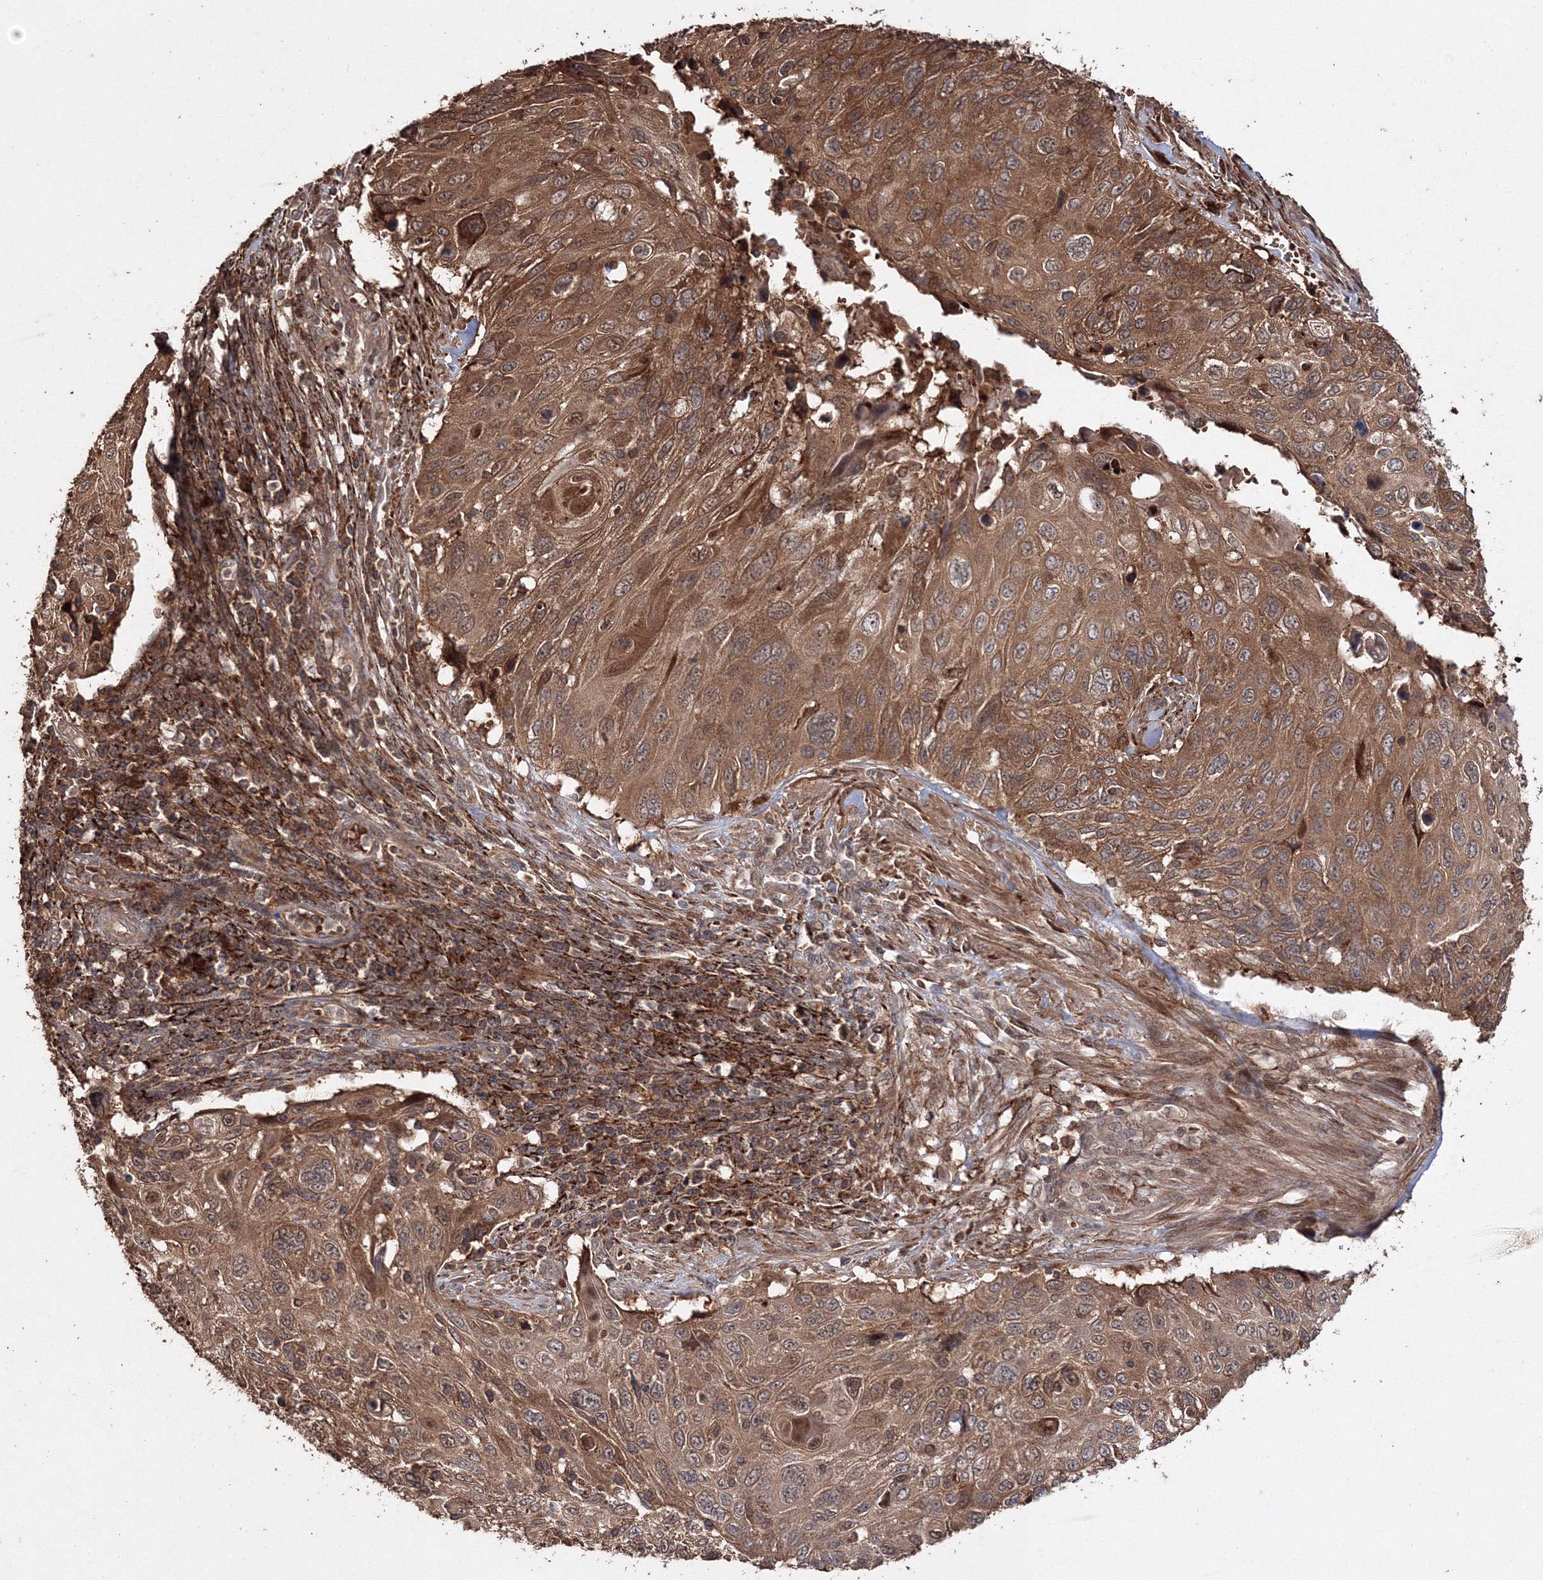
{"staining": {"intensity": "moderate", "quantity": ">75%", "location": "cytoplasmic/membranous"}, "tissue": "cervical cancer", "cell_type": "Tumor cells", "image_type": "cancer", "snomed": [{"axis": "morphology", "description": "Squamous cell carcinoma, NOS"}, {"axis": "topography", "description": "Cervix"}], "caption": "The image shows immunohistochemical staining of squamous cell carcinoma (cervical). There is moderate cytoplasmic/membranous positivity is seen in about >75% of tumor cells.", "gene": "DDO", "patient": {"sex": "female", "age": 70}}